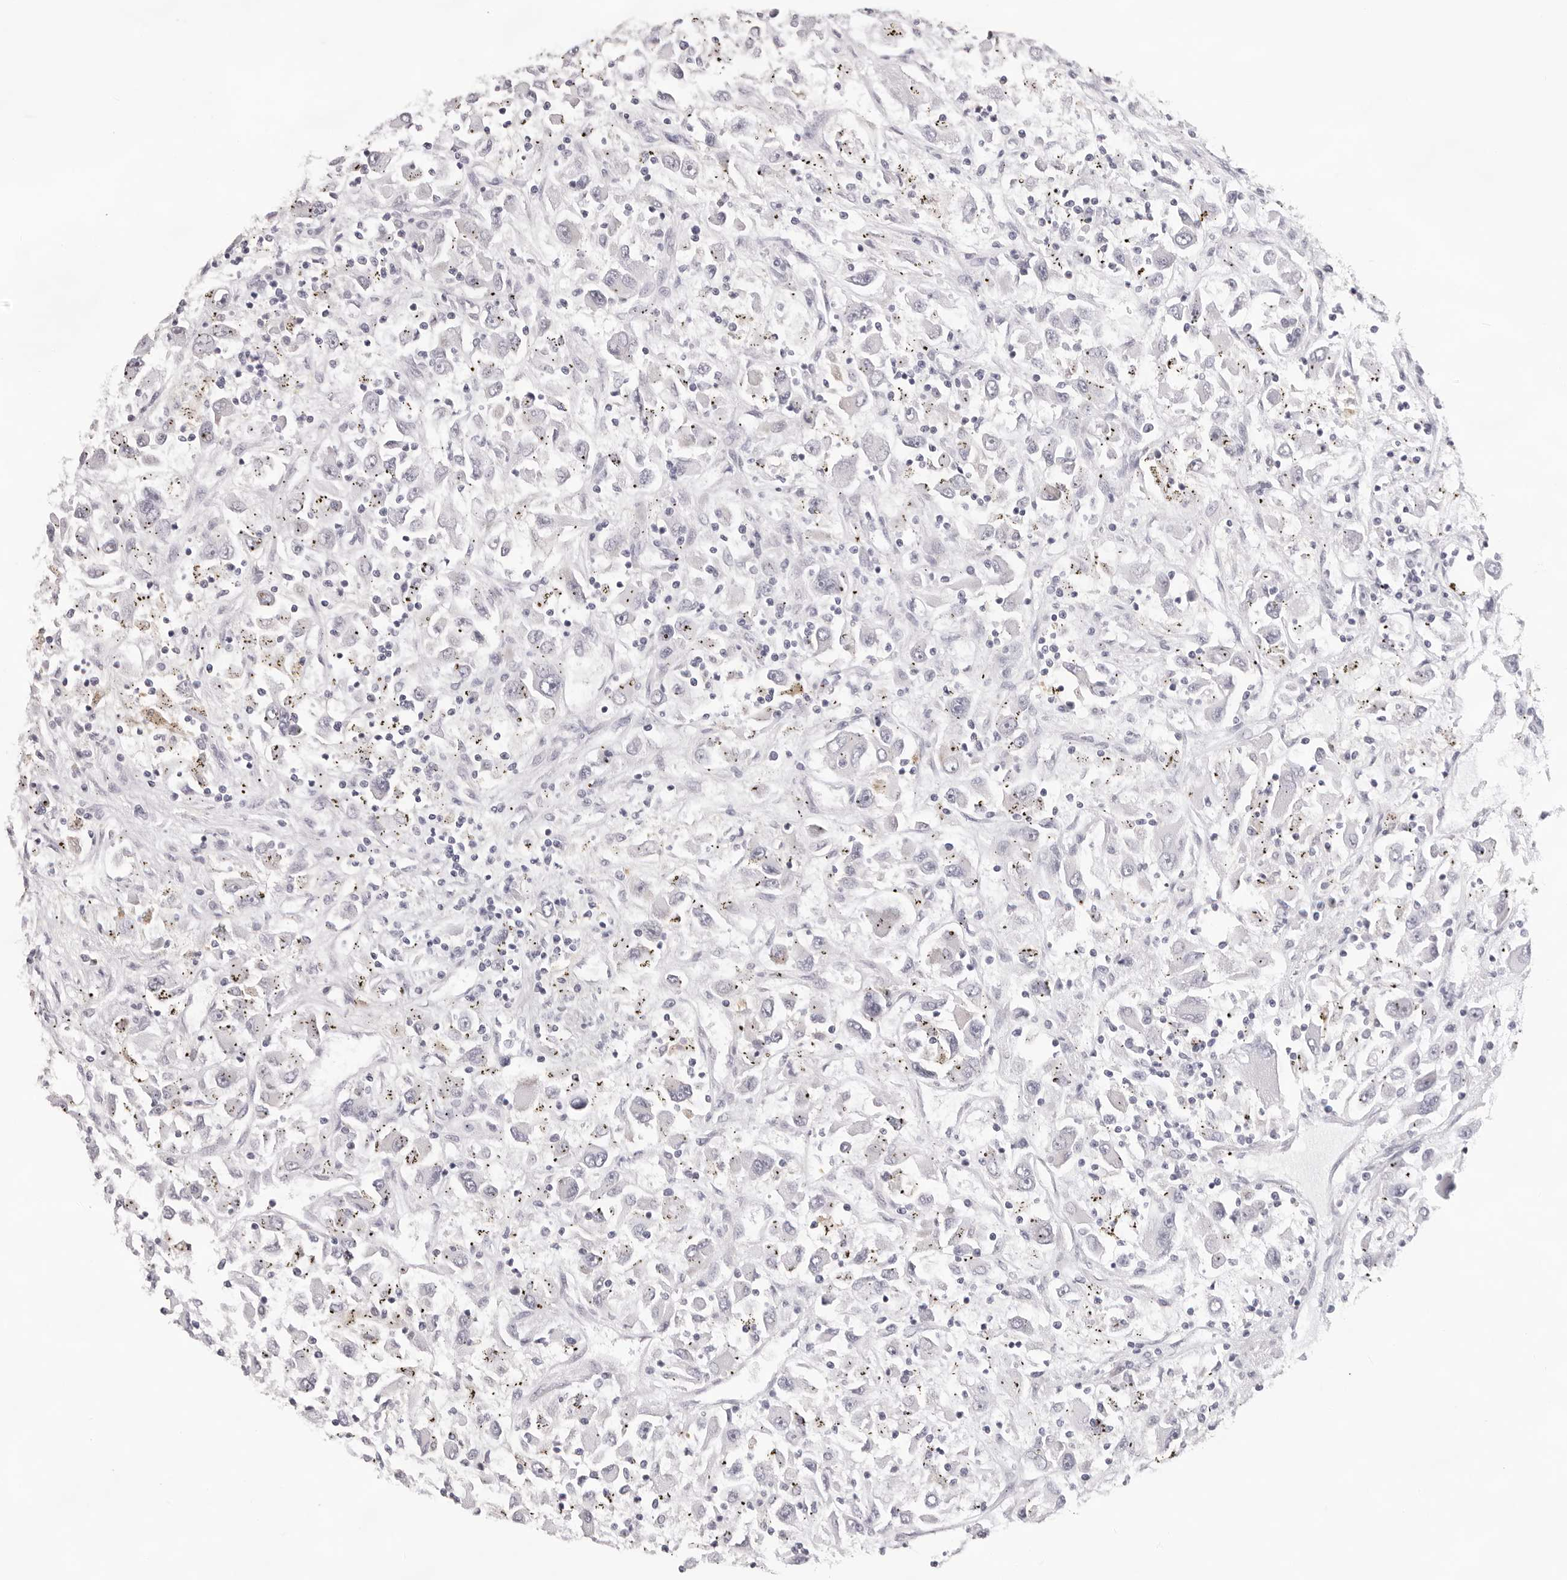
{"staining": {"intensity": "negative", "quantity": "none", "location": "none"}, "tissue": "renal cancer", "cell_type": "Tumor cells", "image_type": "cancer", "snomed": [{"axis": "morphology", "description": "Adenocarcinoma, NOS"}, {"axis": "topography", "description": "Kidney"}], "caption": "An immunohistochemistry (IHC) image of renal adenocarcinoma is shown. There is no staining in tumor cells of renal adenocarcinoma.", "gene": "SMIM2", "patient": {"sex": "female", "age": 52}}